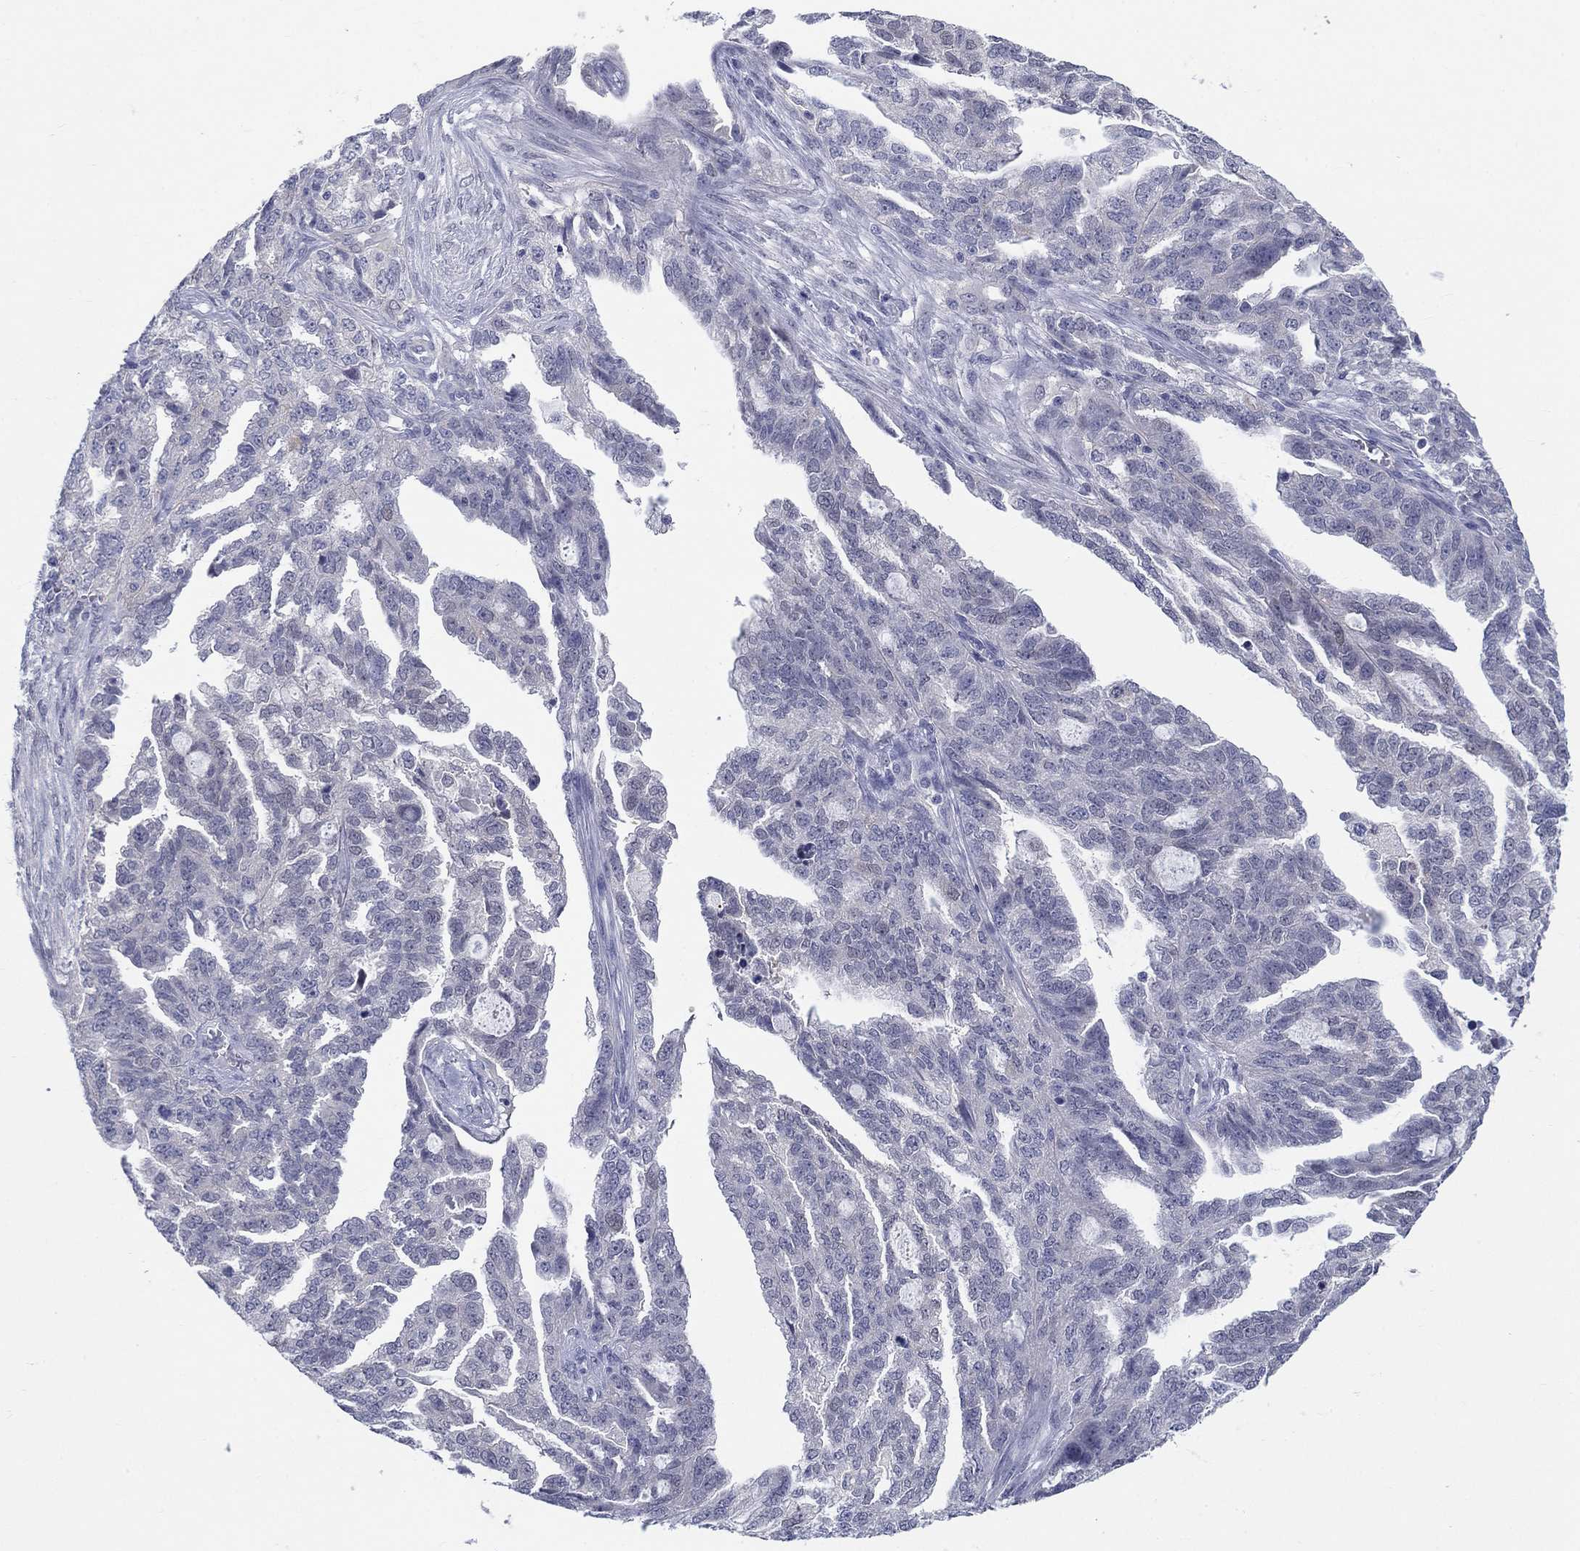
{"staining": {"intensity": "negative", "quantity": "none", "location": "none"}, "tissue": "ovarian cancer", "cell_type": "Tumor cells", "image_type": "cancer", "snomed": [{"axis": "morphology", "description": "Cystadenocarcinoma, serous, NOS"}, {"axis": "topography", "description": "Ovary"}], "caption": "This is a micrograph of IHC staining of serous cystadenocarcinoma (ovarian), which shows no expression in tumor cells. Nuclei are stained in blue.", "gene": "EGFLAM", "patient": {"sex": "female", "age": 51}}